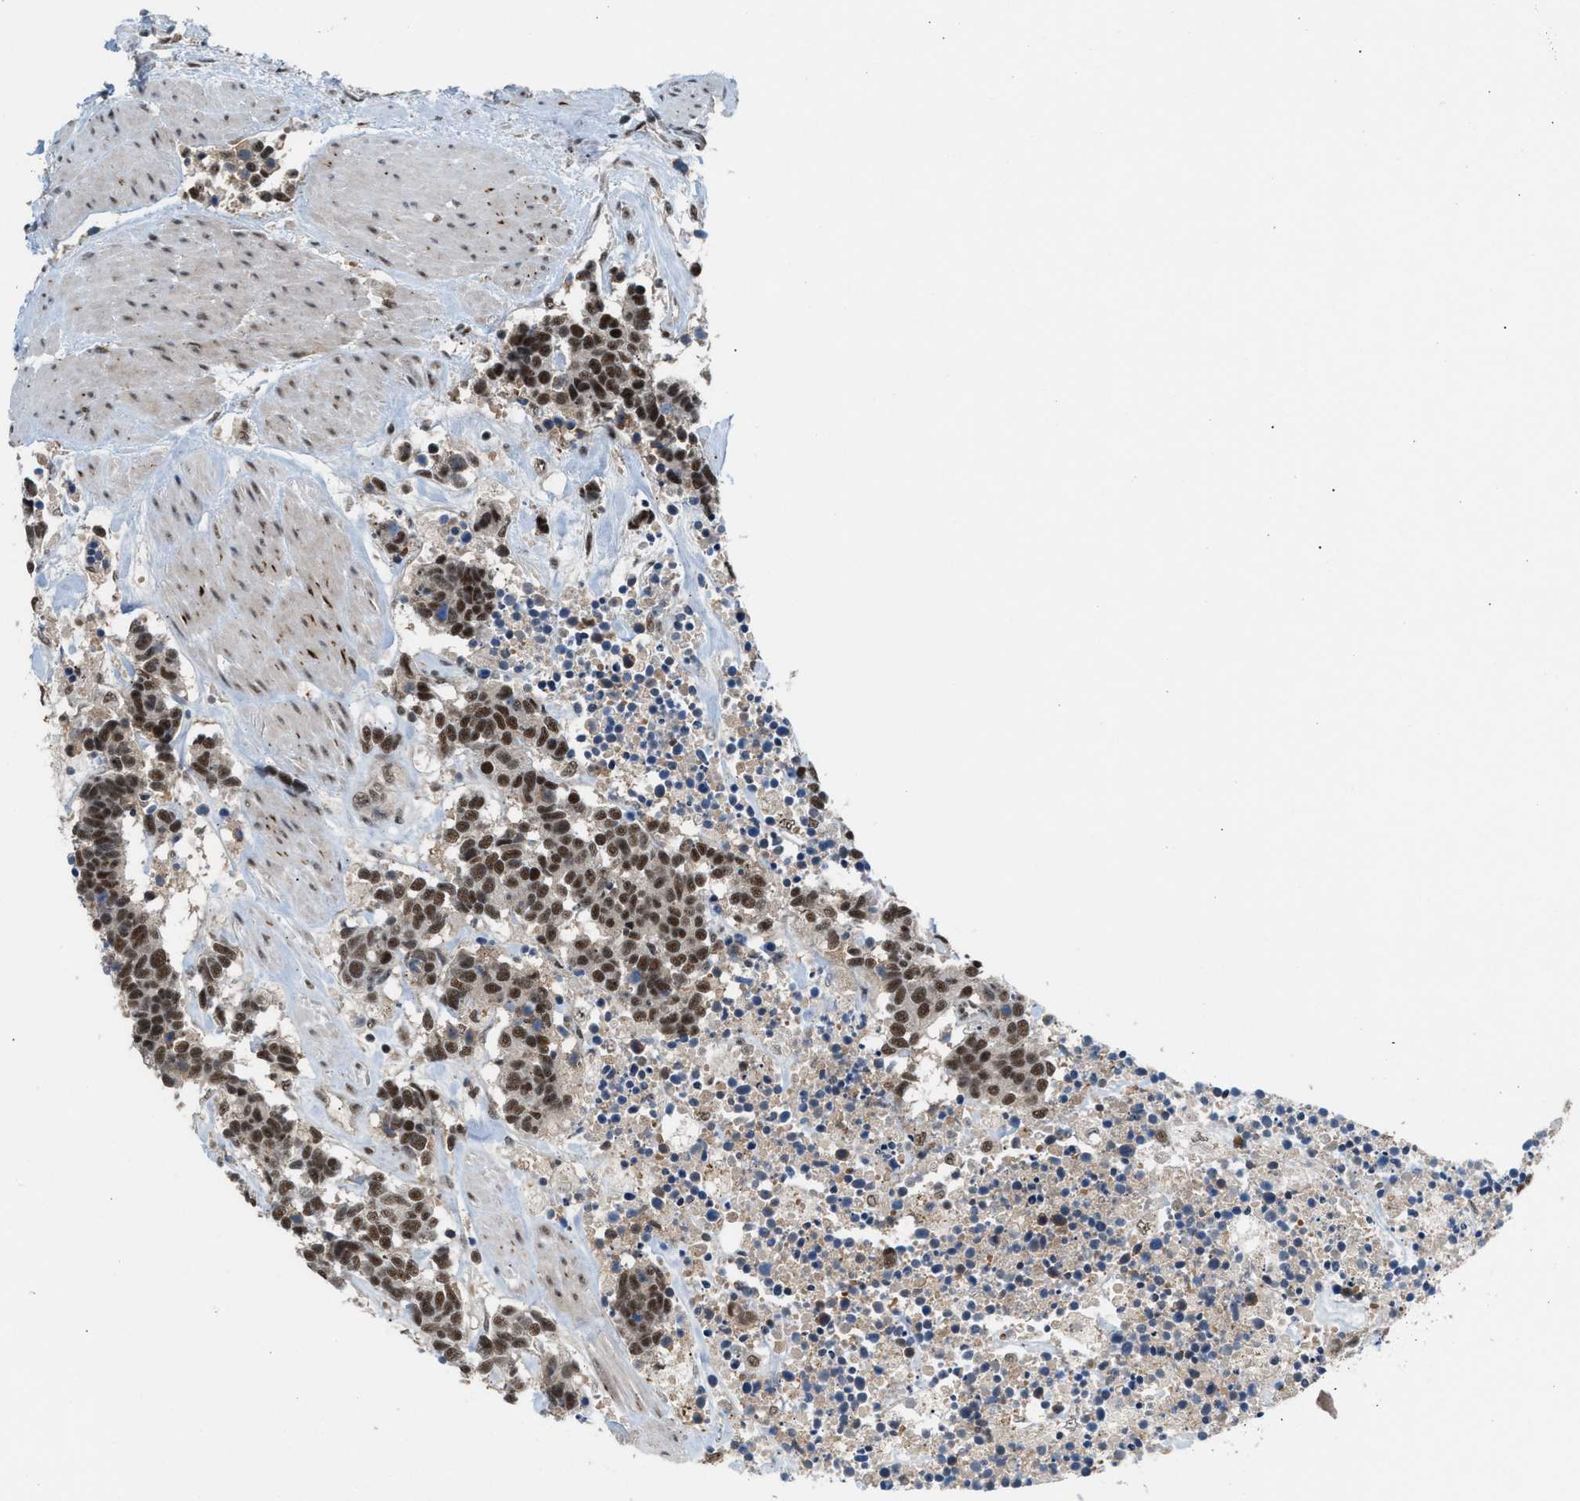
{"staining": {"intensity": "strong", "quantity": ">75%", "location": "nuclear"}, "tissue": "carcinoid", "cell_type": "Tumor cells", "image_type": "cancer", "snomed": [{"axis": "morphology", "description": "Carcinoma, NOS"}, {"axis": "morphology", "description": "Carcinoid, malignant, NOS"}, {"axis": "topography", "description": "Urinary bladder"}], "caption": "High-power microscopy captured an immunohistochemistry histopathology image of carcinoma, revealing strong nuclear staining in approximately >75% of tumor cells.", "gene": "PRPF4", "patient": {"sex": "male", "age": 57}}